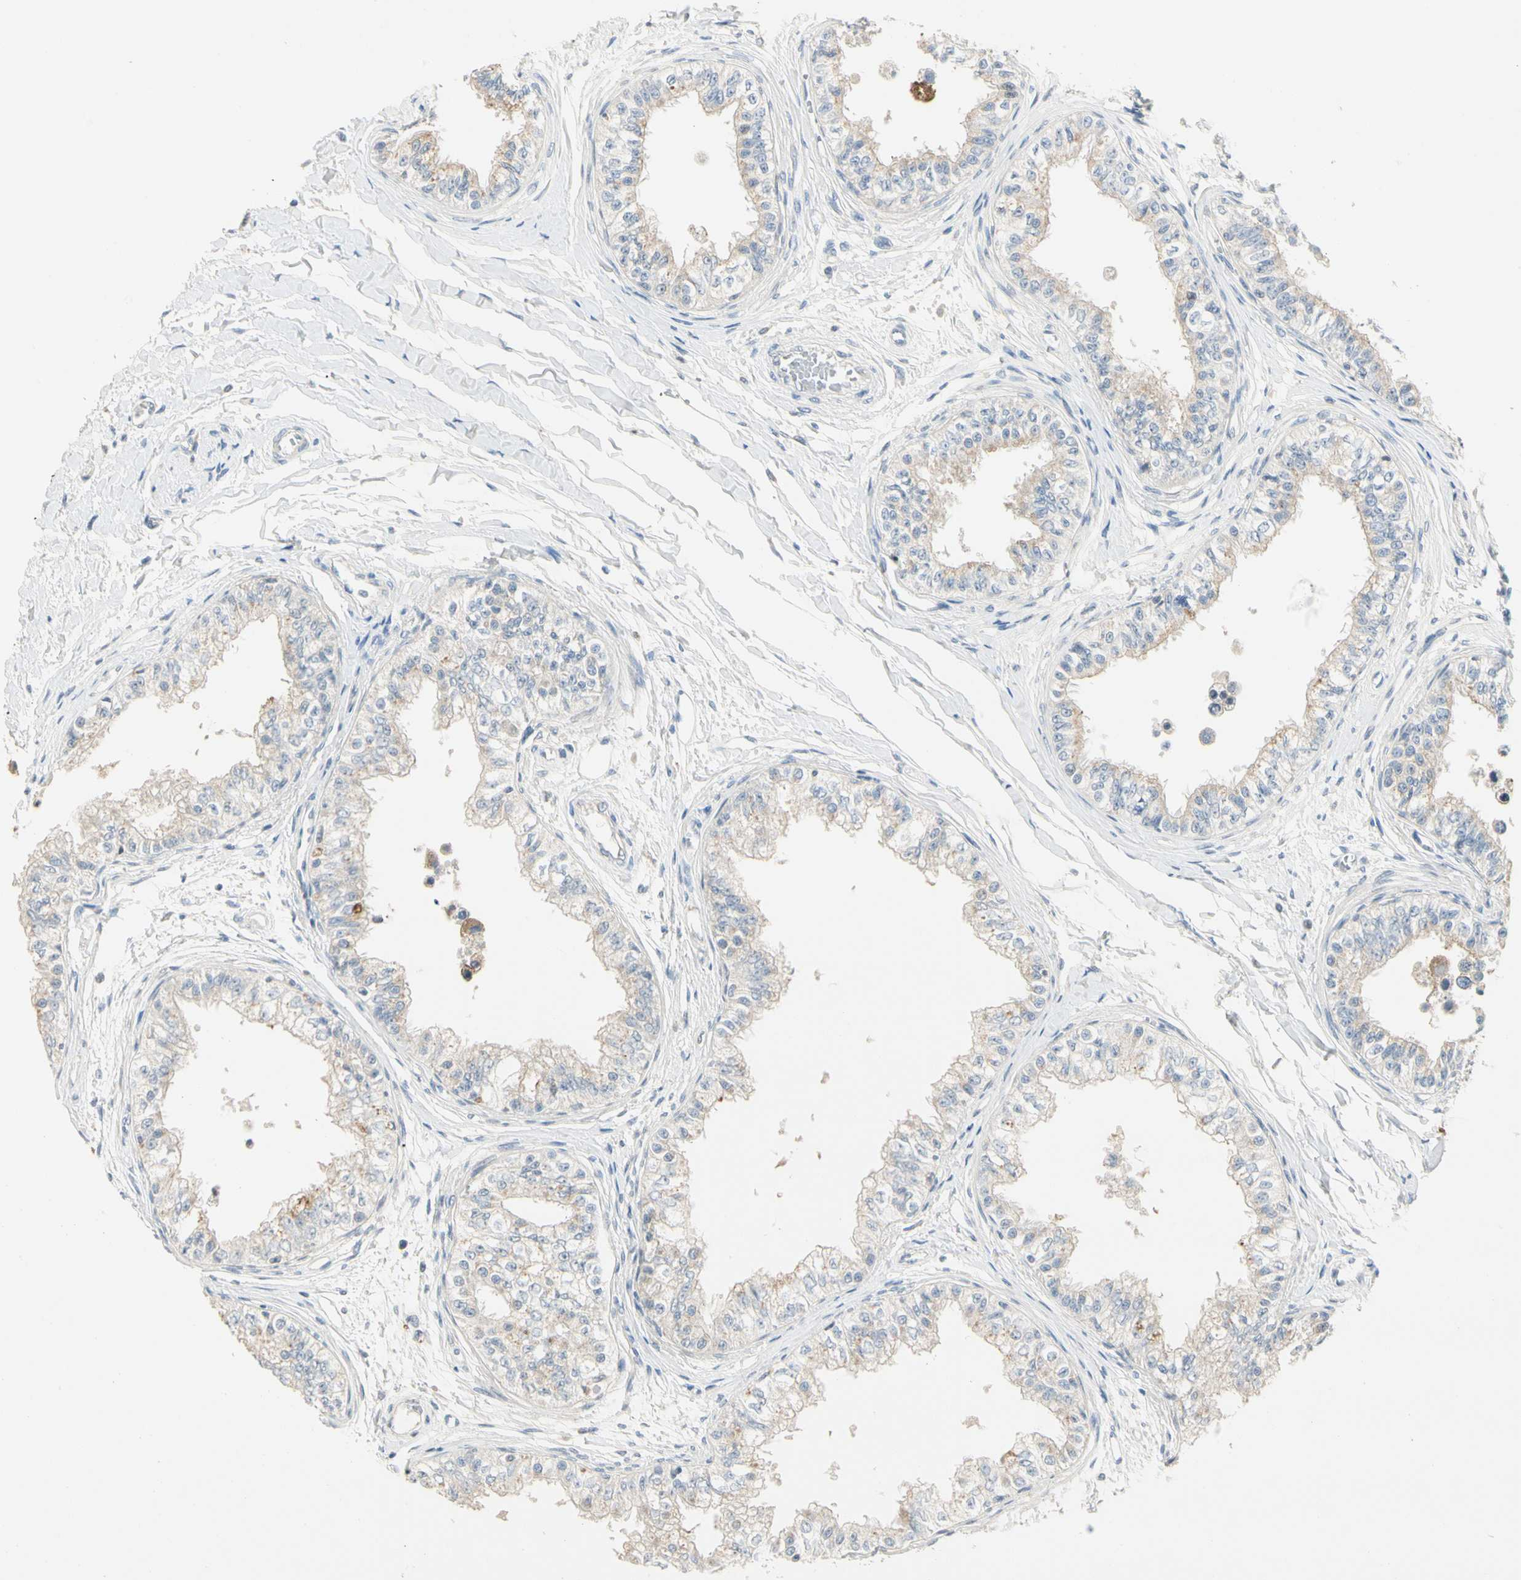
{"staining": {"intensity": "moderate", "quantity": "<25%", "location": "cytoplasmic/membranous"}, "tissue": "epididymis", "cell_type": "Glandular cells", "image_type": "normal", "snomed": [{"axis": "morphology", "description": "Normal tissue, NOS"}, {"axis": "morphology", "description": "Adenocarcinoma, metastatic, NOS"}, {"axis": "topography", "description": "Testis"}, {"axis": "topography", "description": "Epididymis"}], "caption": "Epididymis stained with DAB (3,3'-diaminobenzidine) immunohistochemistry (IHC) reveals low levels of moderate cytoplasmic/membranous staining in about <25% of glandular cells. (IHC, brightfield microscopy, high magnification).", "gene": "PRSS21", "patient": {"sex": "male", "age": 26}}